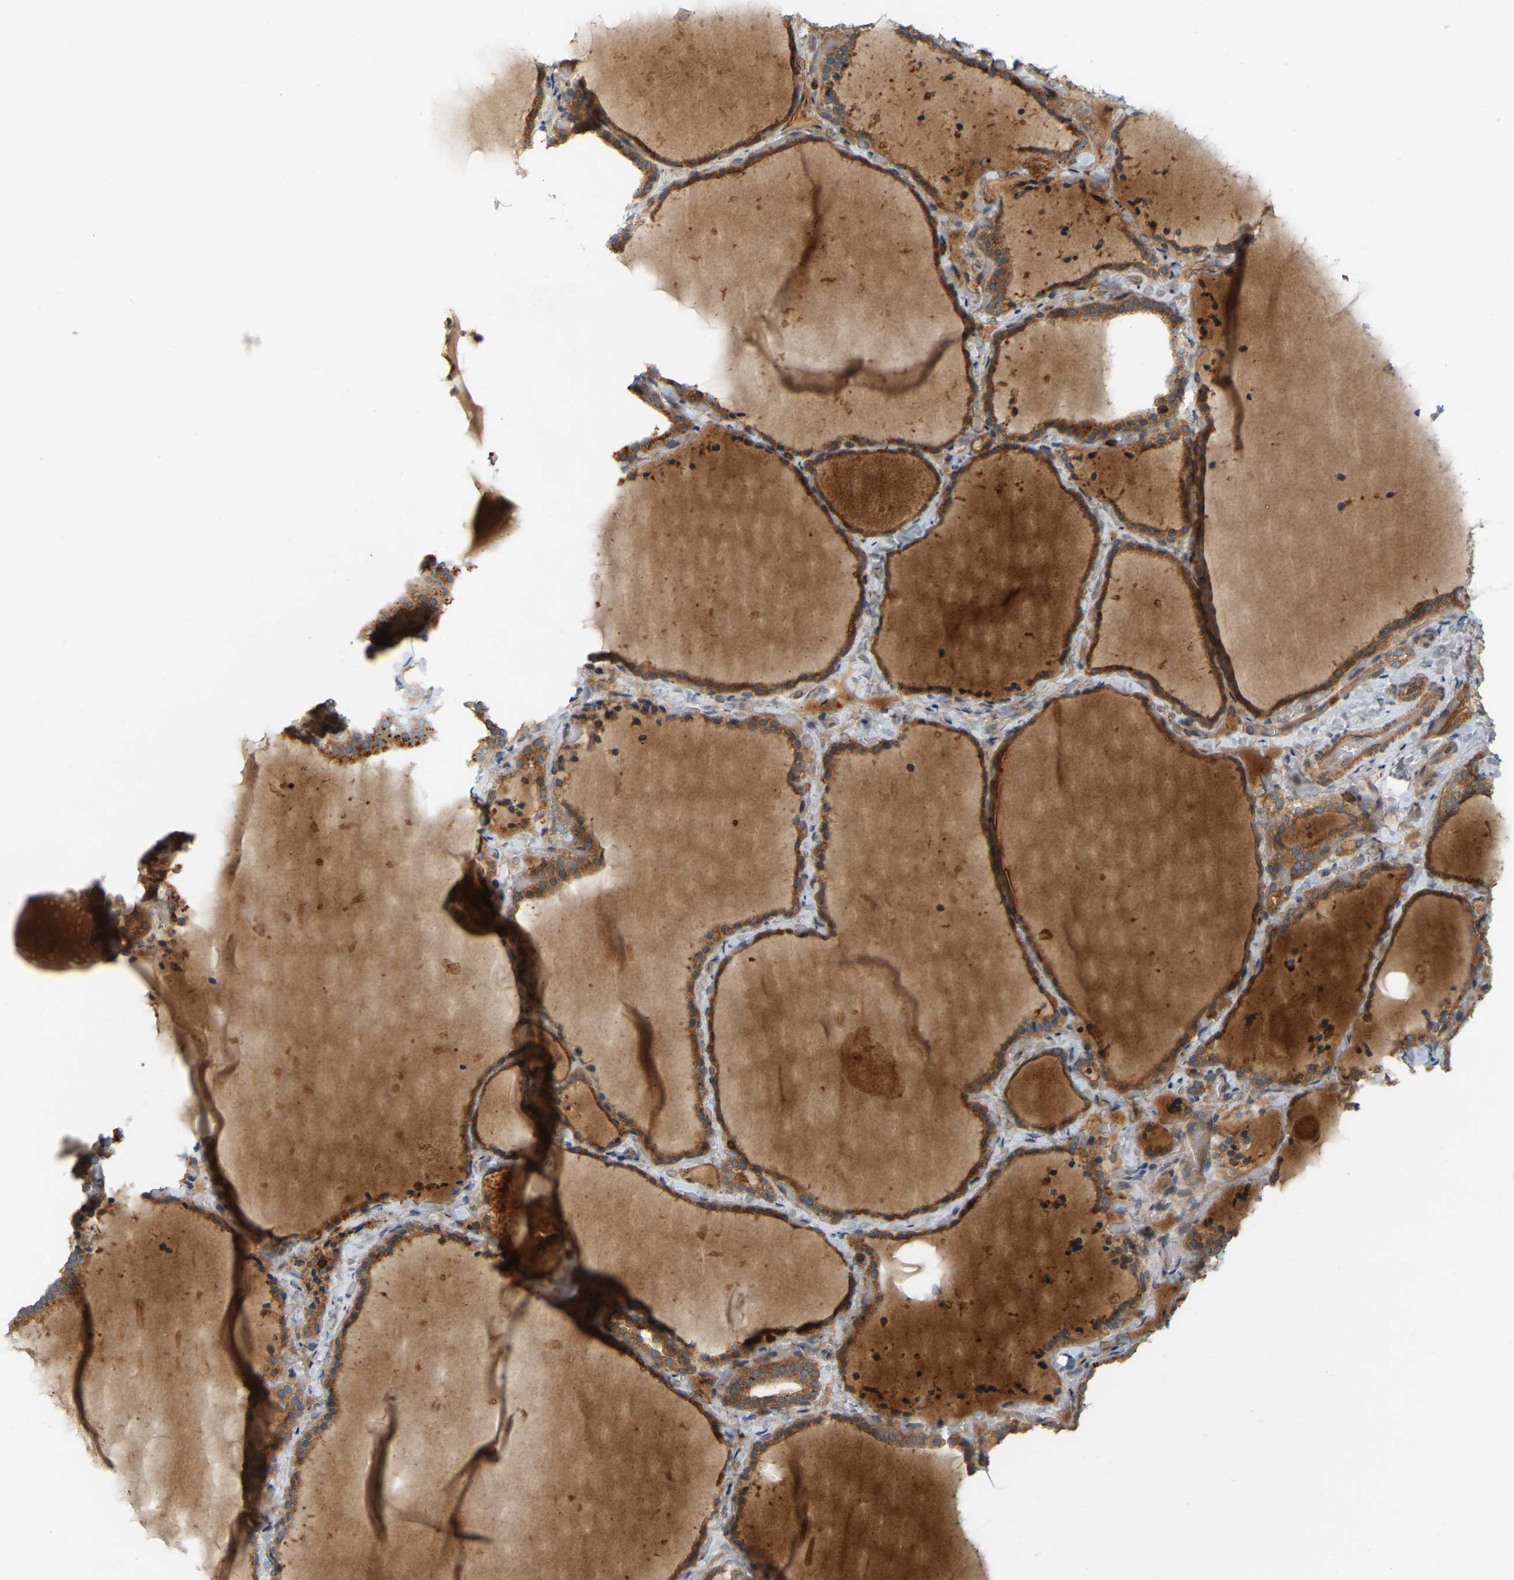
{"staining": {"intensity": "moderate", "quantity": ">75%", "location": "cytoplasmic/membranous"}, "tissue": "thyroid gland", "cell_type": "Glandular cells", "image_type": "normal", "snomed": [{"axis": "morphology", "description": "Normal tissue, NOS"}, {"axis": "topography", "description": "Thyroid gland"}], "caption": "This image reveals normal thyroid gland stained with immunohistochemistry to label a protein in brown. The cytoplasmic/membranous of glandular cells show moderate positivity for the protein. Nuclei are counter-stained blue.", "gene": "AKAP13", "patient": {"sex": "female", "age": 22}}